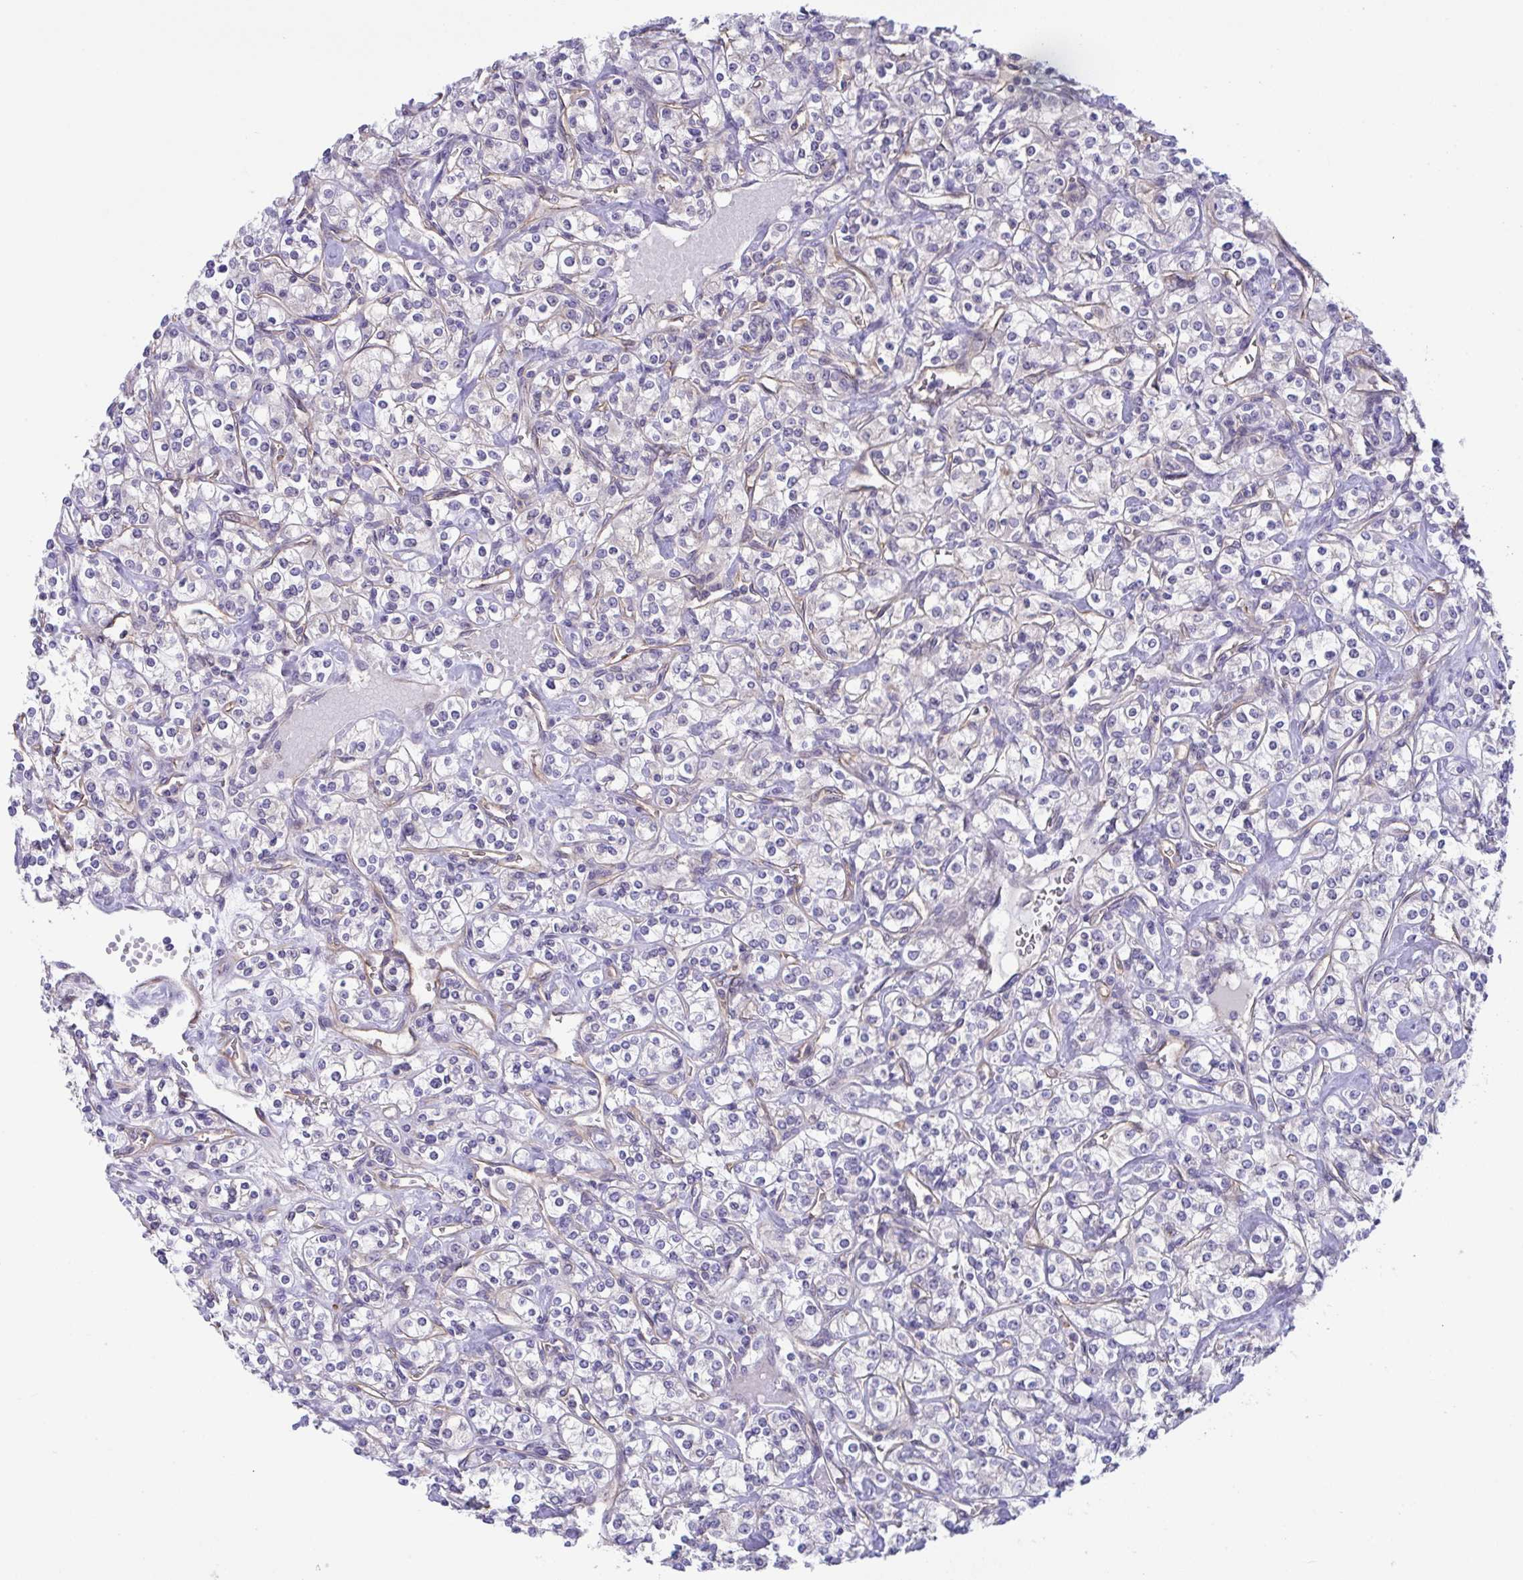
{"staining": {"intensity": "negative", "quantity": "none", "location": "none"}, "tissue": "renal cancer", "cell_type": "Tumor cells", "image_type": "cancer", "snomed": [{"axis": "morphology", "description": "Adenocarcinoma, NOS"}, {"axis": "topography", "description": "Kidney"}], "caption": "High power microscopy photomicrograph of an immunohistochemistry (IHC) histopathology image of adenocarcinoma (renal), revealing no significant expression in tumor cells. Nuclei are stained in blue.", "gene": "RHOXF1", "patient": {"sex": "male", "age": 77}}